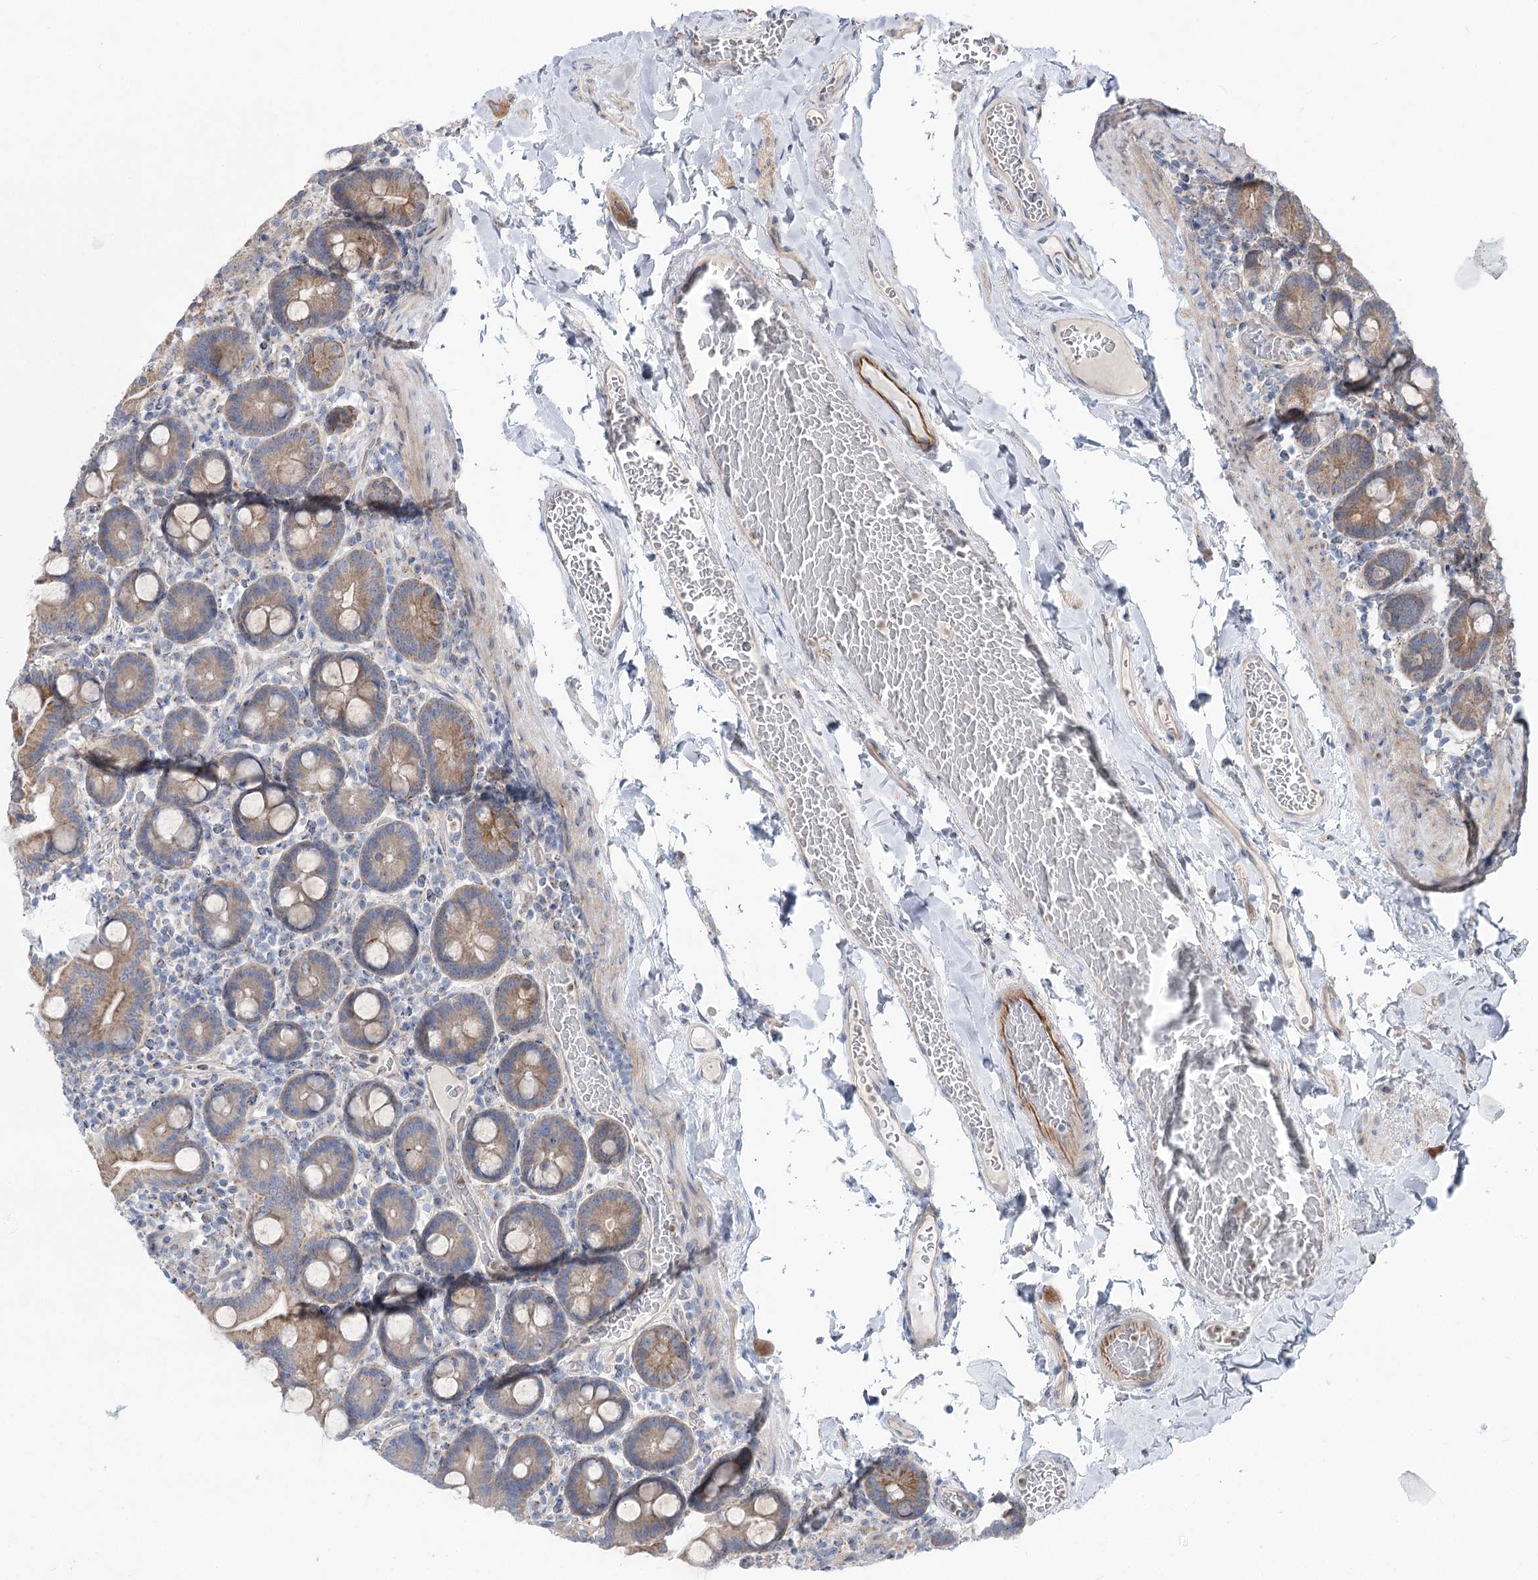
{"staining": {"intensity": "moderate", "quantity": ">75%", "location": "cytoplasmic/membranous"}, "tissue": "duodenum", "cell_type": "Glandular cells", "image_type": "normal", "snomed": [{"axis": "morphology", "description": "Normal tissue, NOS"}, {"axis": "topography", "description": "Duodenum"}], "caption": "About >75% of glandular cells in normal human duodenum show moderate cytoplasmic/membranous protein positivity as visualized by brown immunohistochemical staining.", "gene": "SCN11A", "patient": {"sex": "male", "age": 55}}